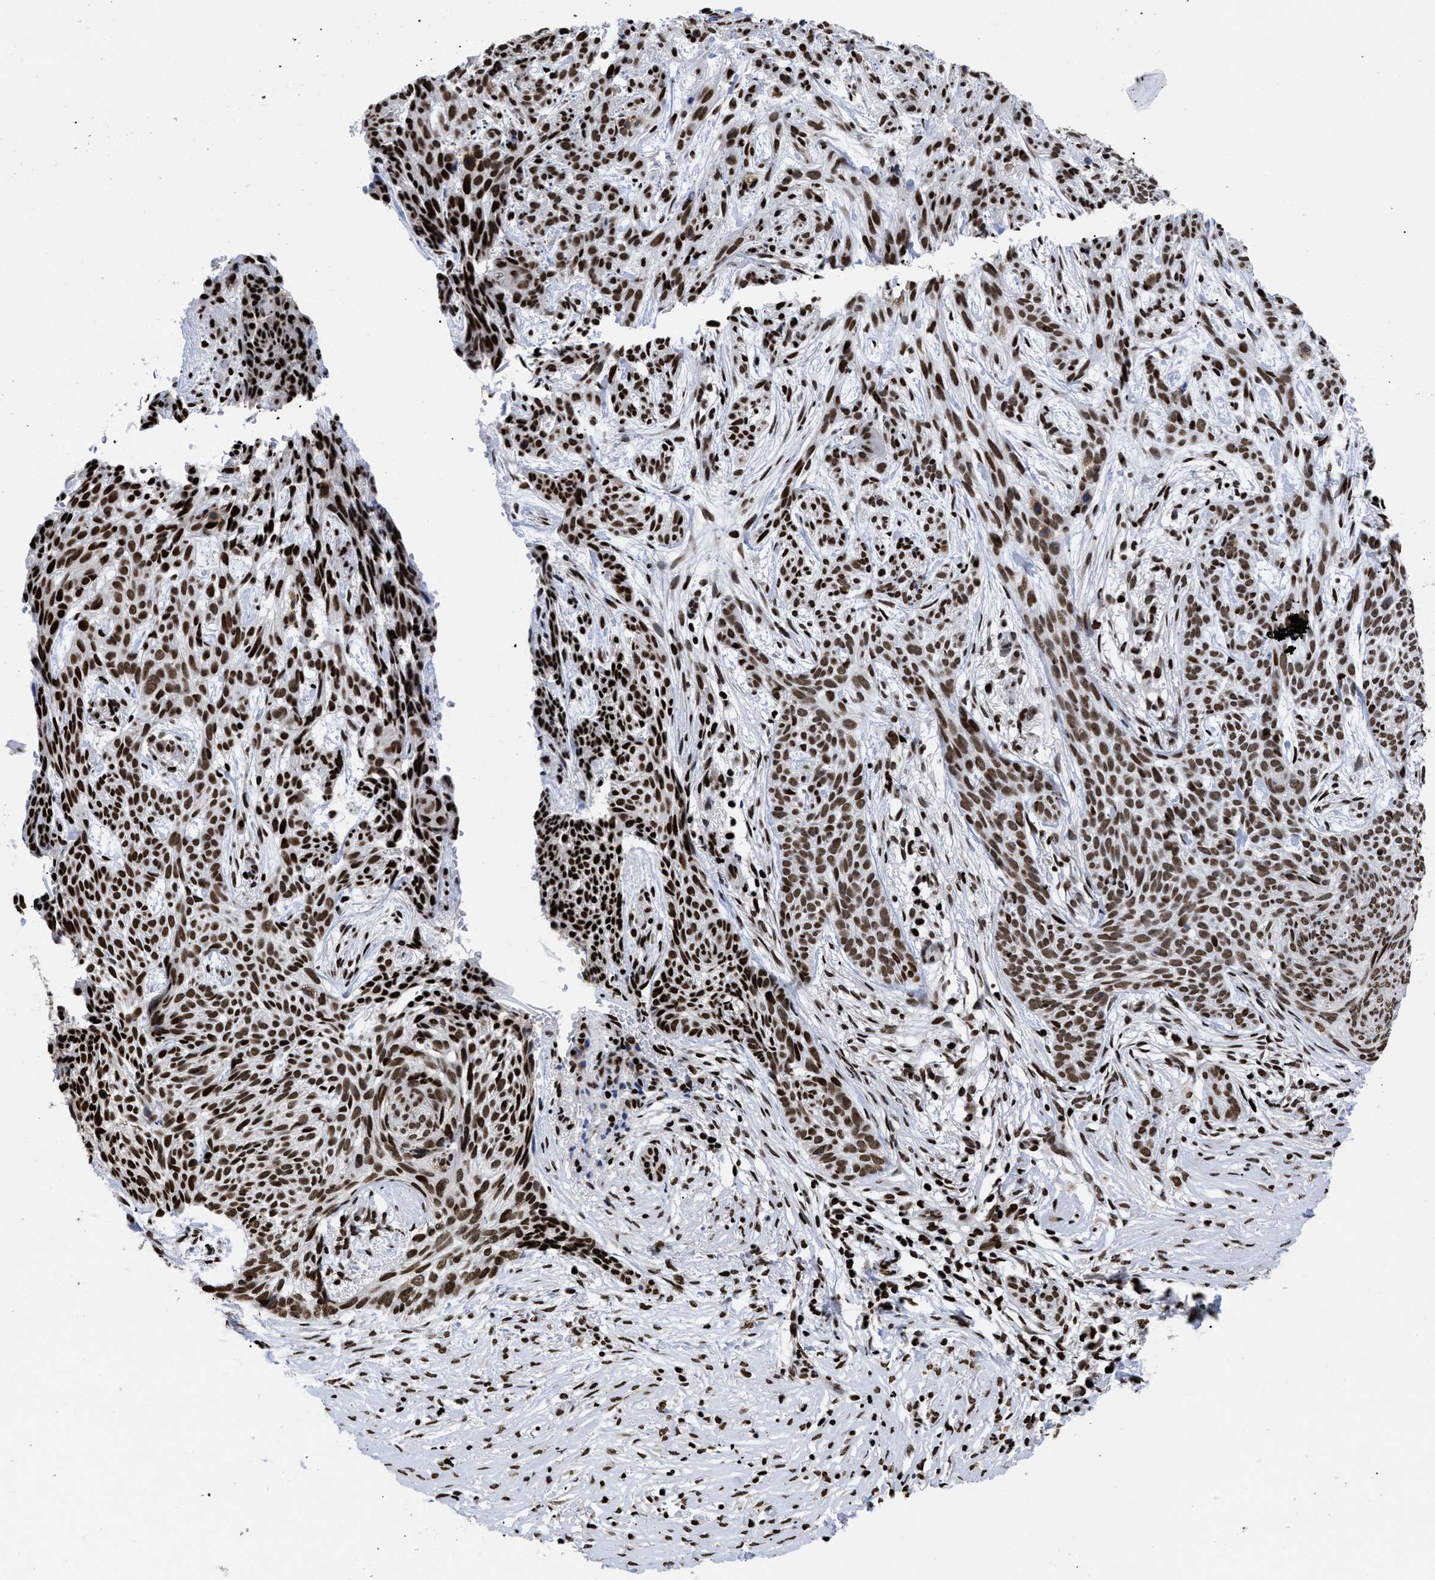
{"staining": {"intensity": "strong", "quantity": ">75%", "location": "nuclear"}, "tissue": "skin cancer", "cell_type": "Tumor cells", "image_type": "cancer", "snomed": [{"axis": "morphology", "description": "Basal cell carcinoma"}, {"axis": "topography", "description": "Skin"}], "caption": "Immunohistochemistry of human basal cell carcinoma (skin) exhibits high levels of strong nuclear staining in approximately >75% of tumor cells. The staining is performed using DAB (3,3'-diaminobenzidine) brown chromogen to label protein expression. The nuclei are counter-stained blue using hematoxylin.", "gene": "CALHM3", "patient": {"sex": "female", "age": 59}}